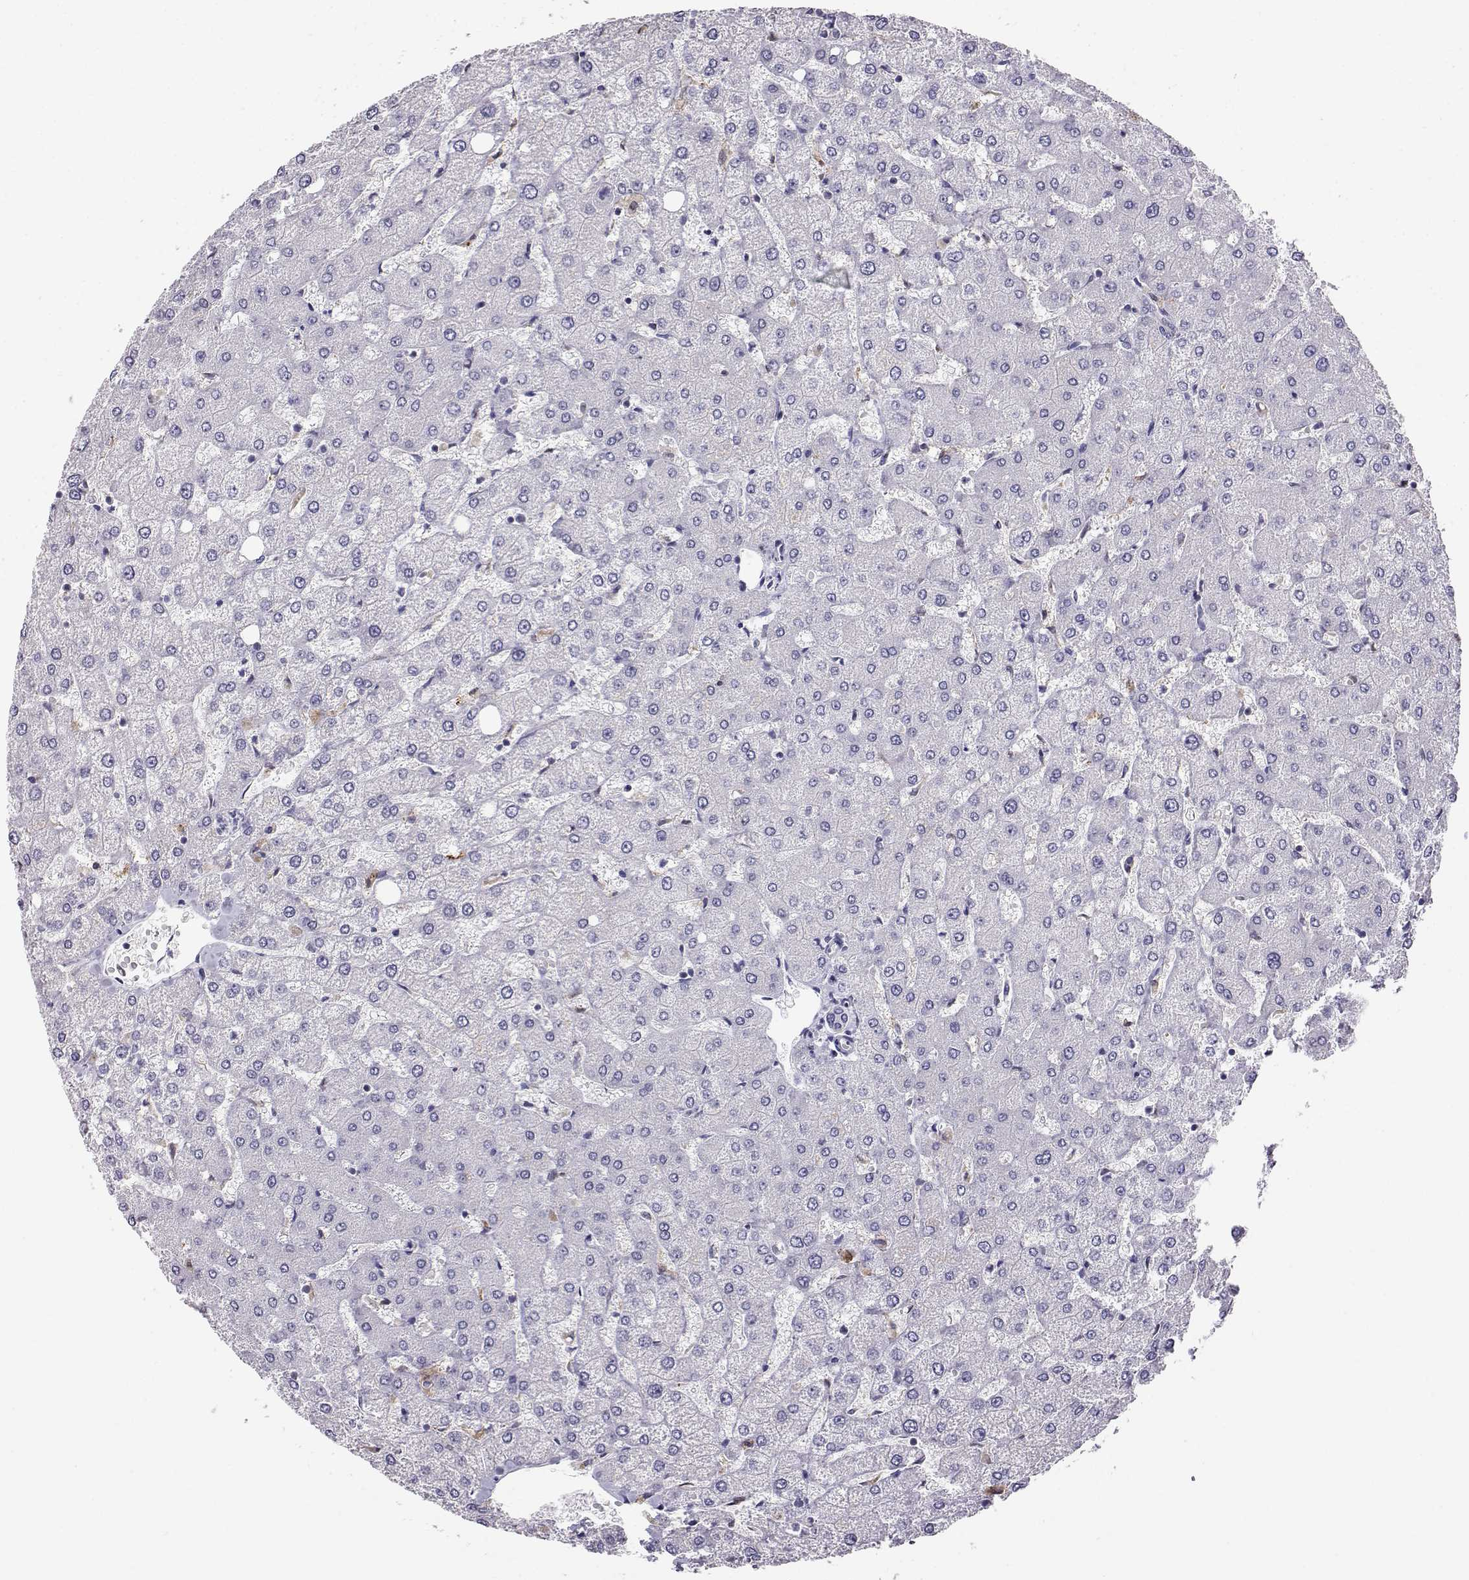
{"staining": {"intensity": "negative", "quantity": "none", "location": "none"}, "tissue": "liver", "cell_type": "Cholangiocytes", "image_type": "normal", "snomed": [{"axis": "morphology", "description": "Normal tissue, NOS"}, {"axis": "topography", "description": "Liver"}], "caption": "DAB immunohistochemical staining of unremarkable human liver shows no significant staining in cholangiocytes. Brightfield microscopy of immunohistochemistry stained with DAB (3,3'-diaminobenzidine) (brown) and hematoxylin (blue), captured at high magnification.", "gene": "AKR1B1", "patient": {"sex": "female", "age": 54}}